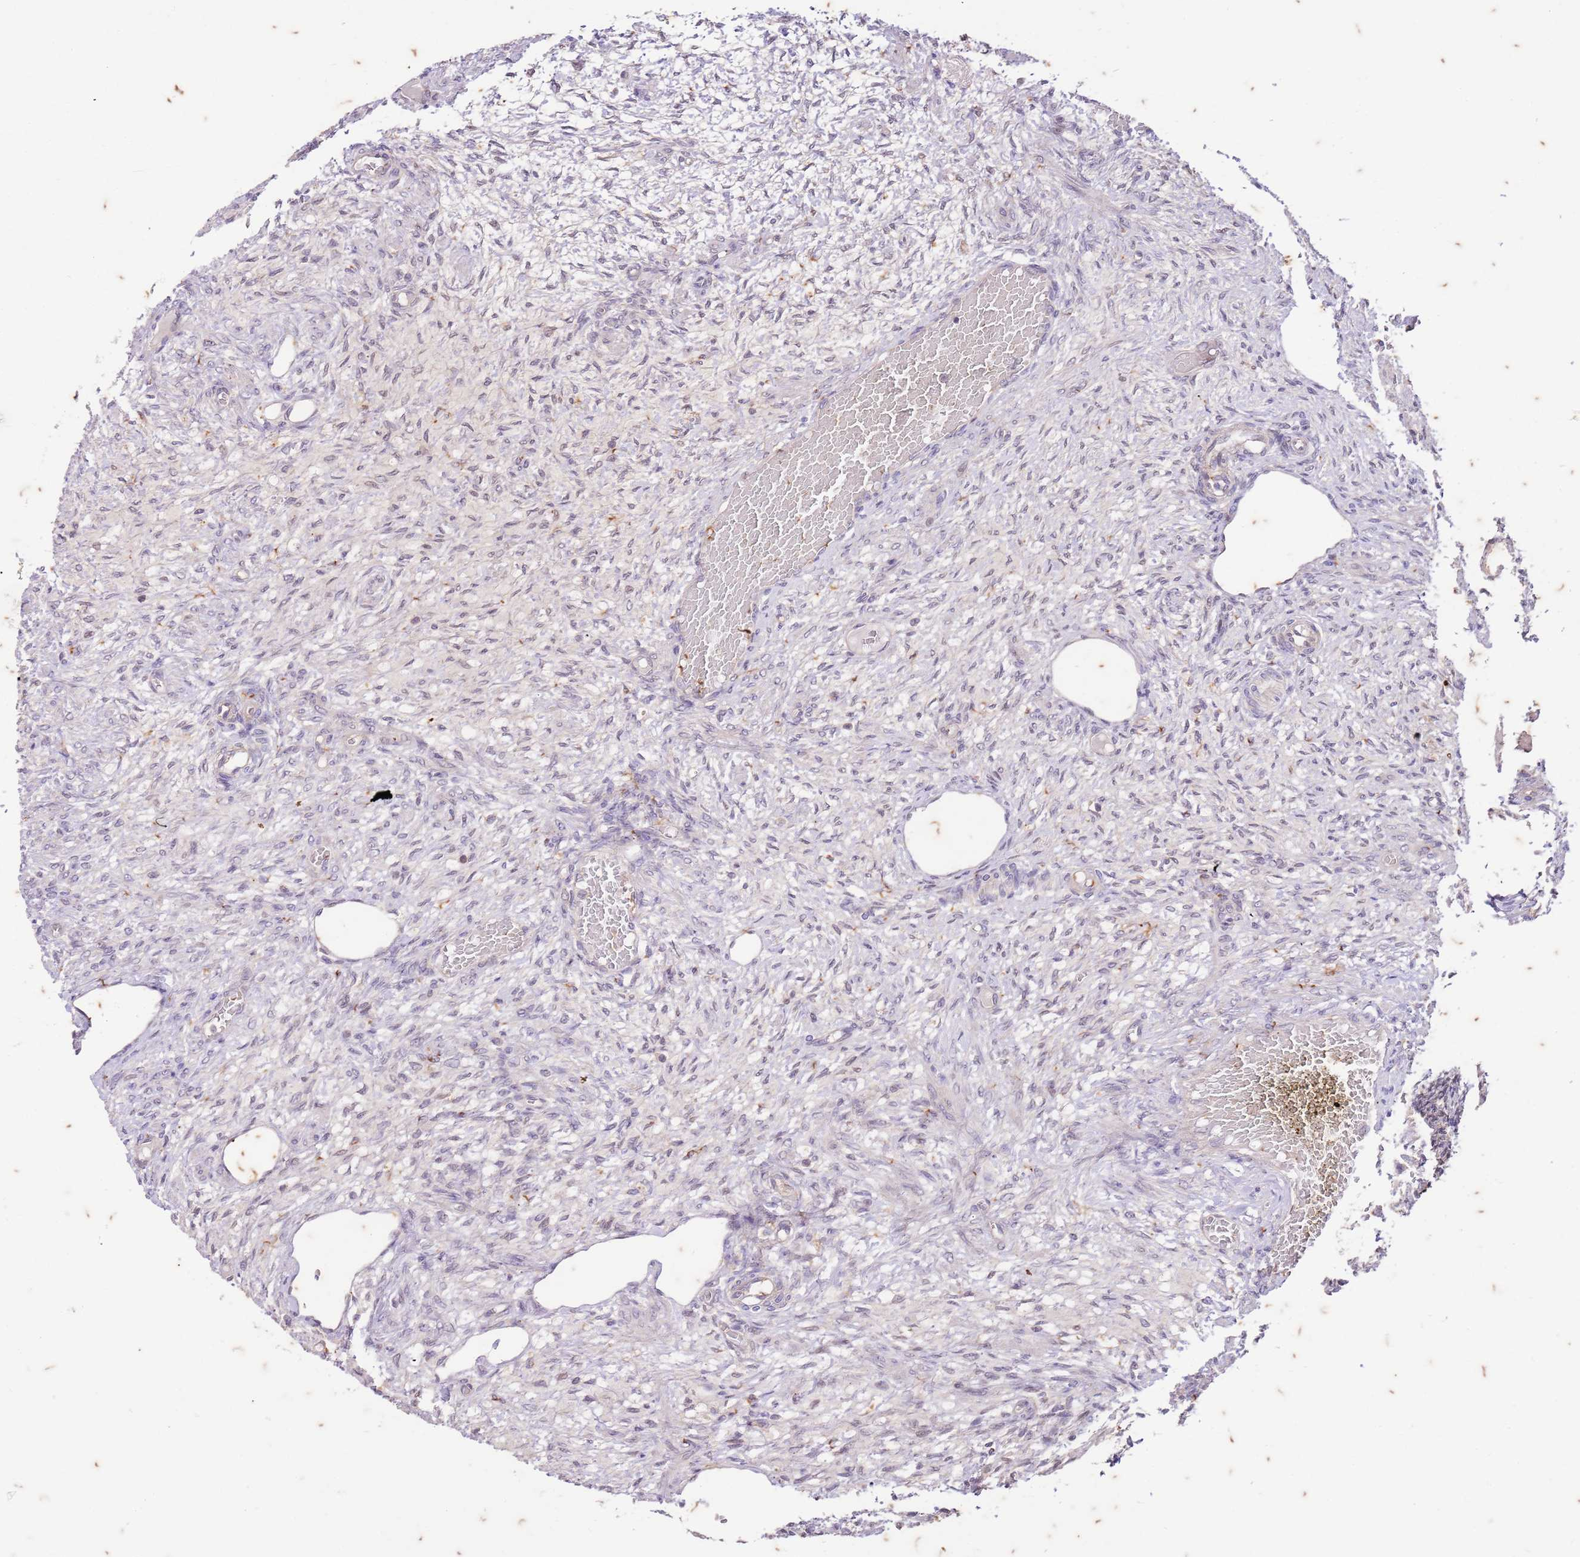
{"staining": {"intensity": "negative", "quantity": "none", "location": "none"}, "tissue": "ovary", "cell_type": "Ovarian stroma cells", "image_type": "normal", "snomed": [{"axis": "morphology", "description": "Normal tissue, NOS"}, {"axis": "topography", "description": "Ovary"}], "caption": "This is an immunohistochemistry (IHC) photomicrograph of normal human ovary. There is no expression in ovarian stroma cells.", "gene": "RAPGEF3", "patient": {"sex": "female", "age": 27}}